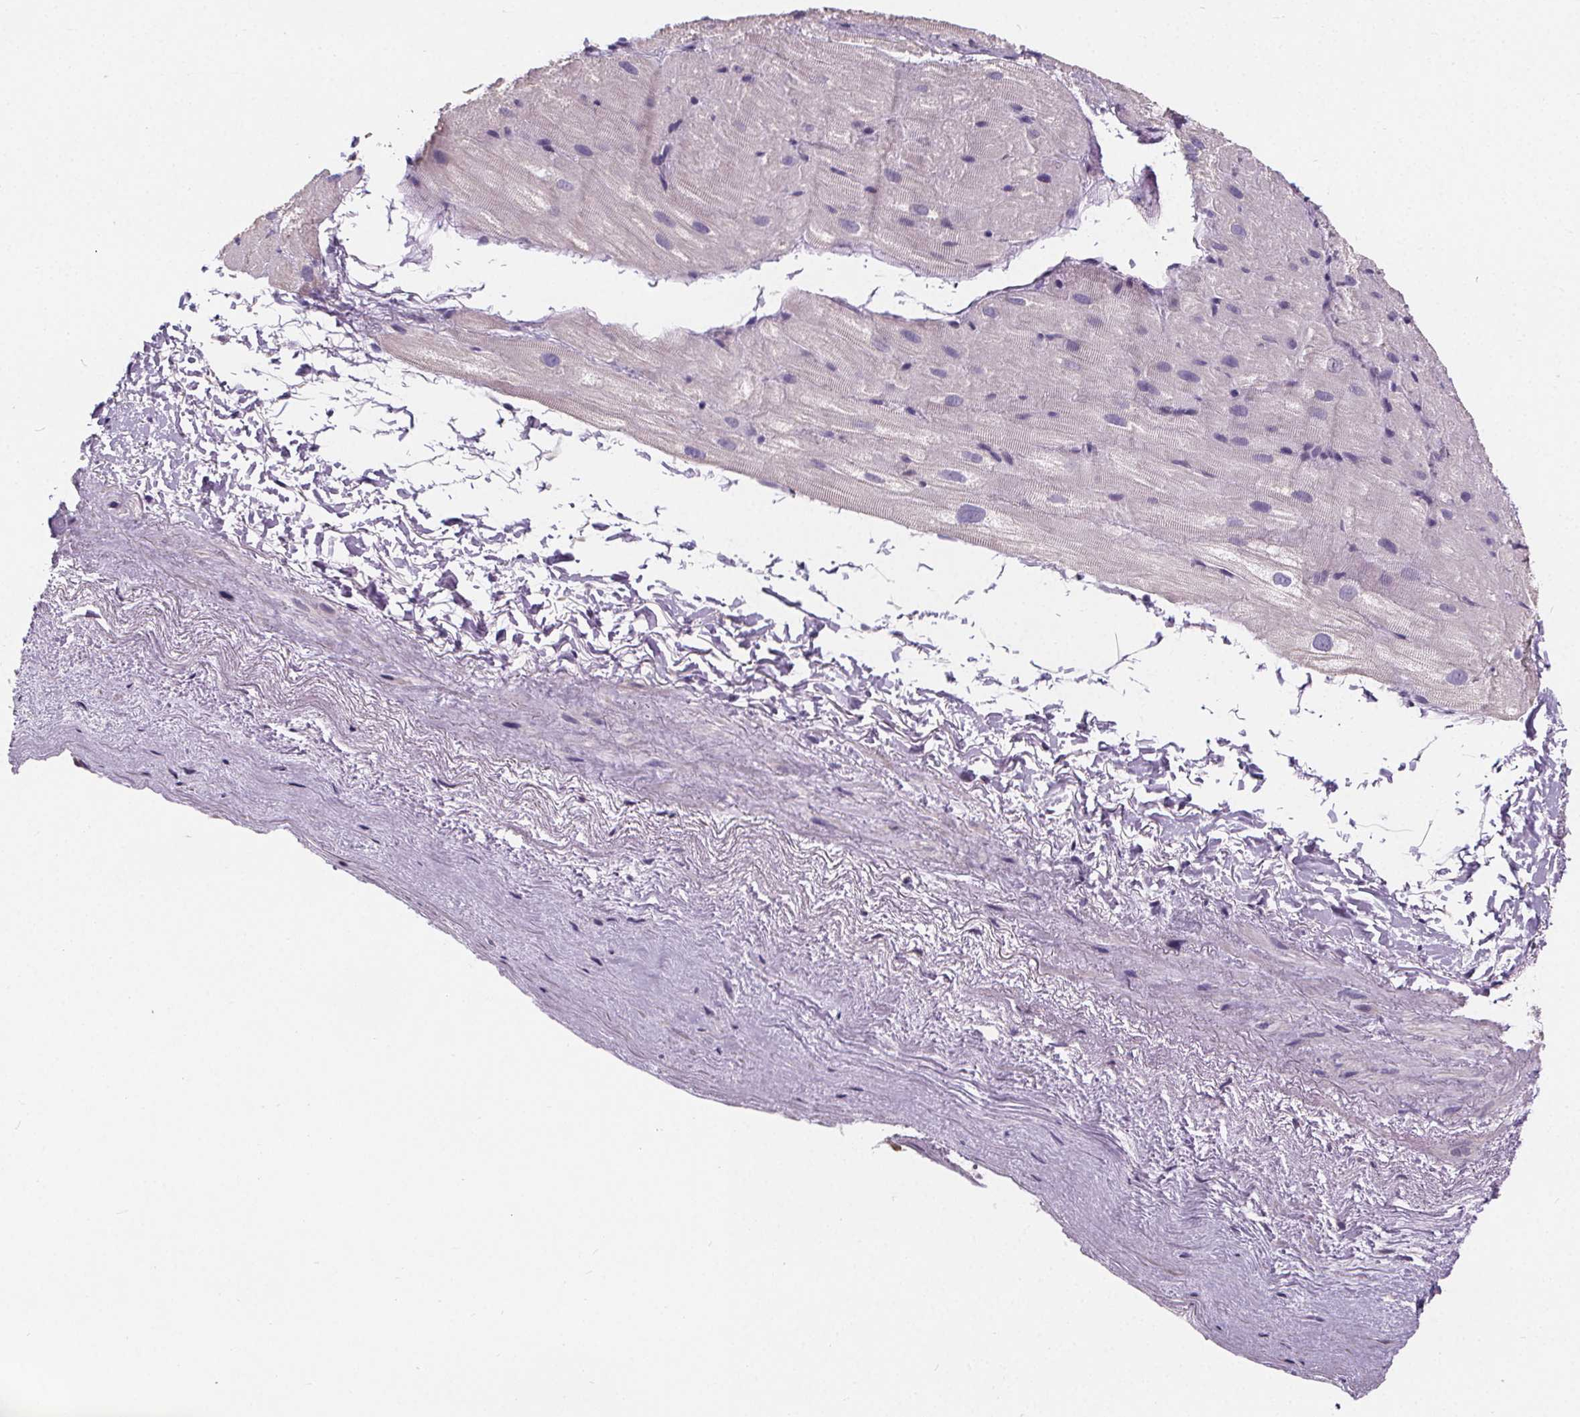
{"staining": {"intensity": "negative", "quantity": "none", "location": "none"}, "tissue": "heart muscle", "cell_type": "Cardiomyocytes", "image_type": "normal", "snomed": [{"axis": "morphology", "description": "Normal tissue, NOS"}, {"axis": "topography", "description": "Heart"}], "caption": "Protein analysis of benign heart muscle reveals no significant staining in cardiomyocytes. The staining was performed using DAB to visualize the protein expression in brown, while the nuclei were stained in blue with hematoxylin (Magnification: 20x).", "gene": "ATP6V1D", "patient": {"sex": "male", "age": 62}}